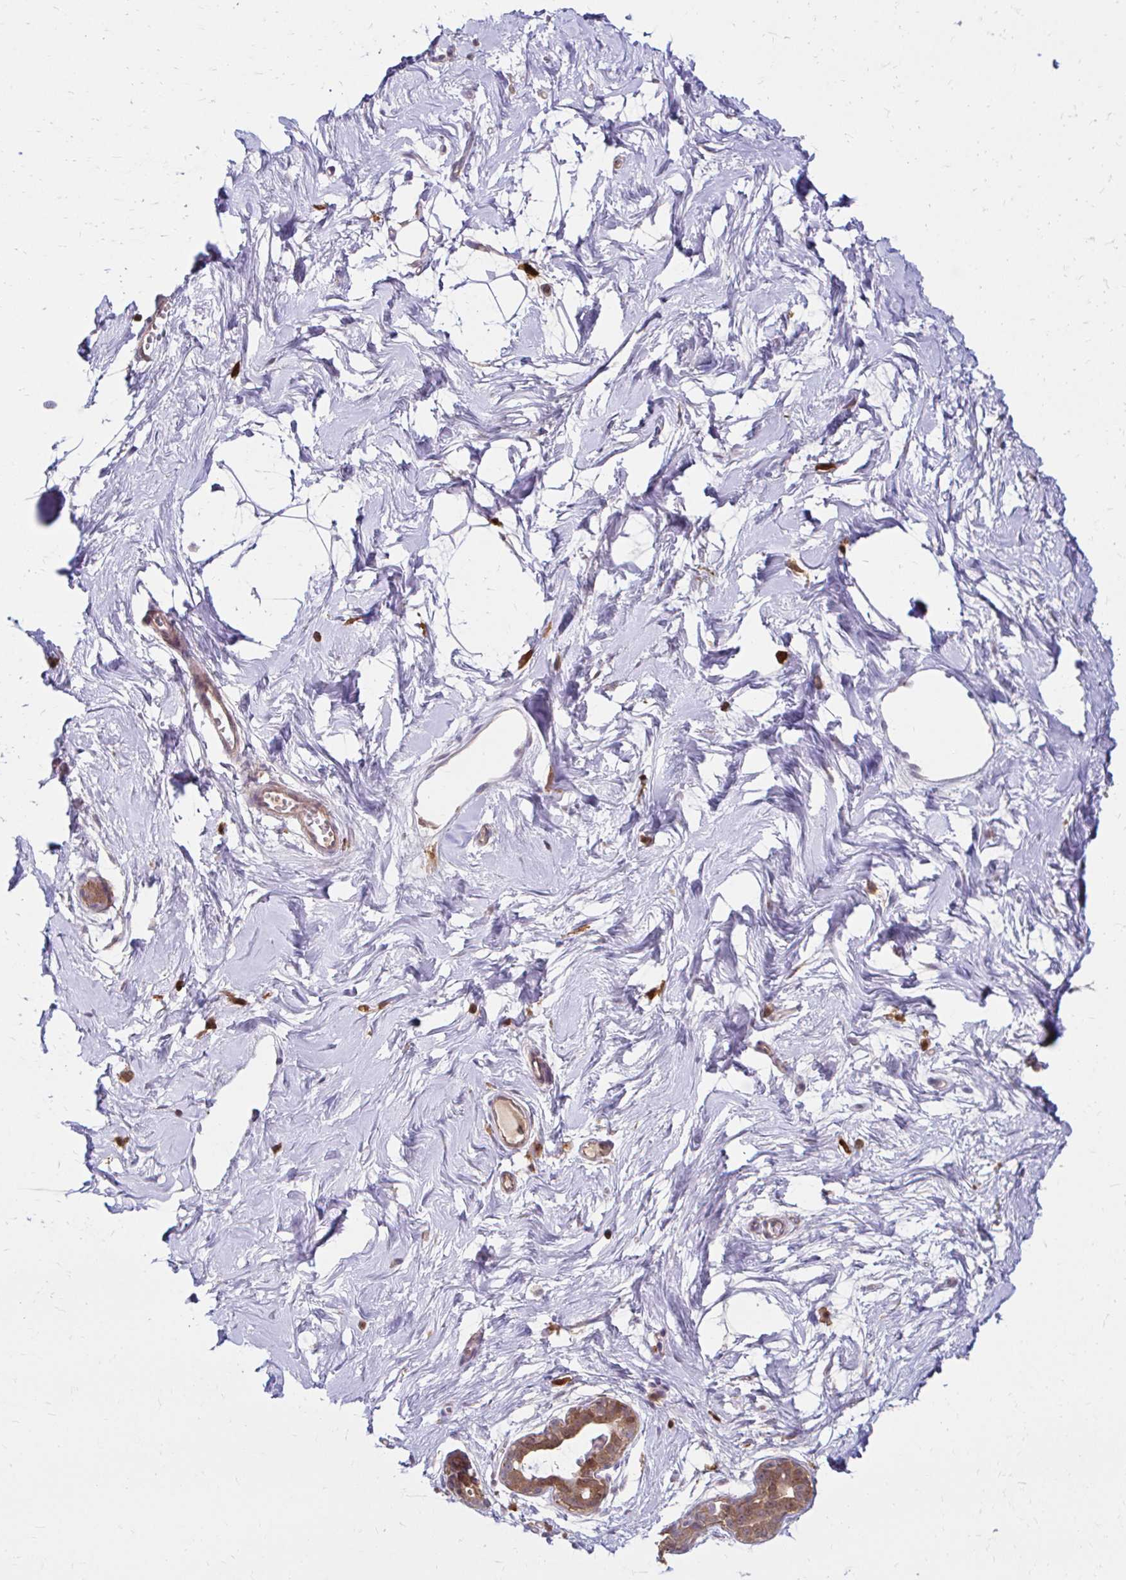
{"staining": {"intensity": "moderate", "quantity": "<25%", "location": "cytoplasmic/membranous"}, "tissue": "breast", "cell_type": "Adipocytes", "image_type": "normal", "snomed": [{"axis": "morphology", "description": "Normal tissue, NOS"}, {"axis": "topography", "description": "Breast"}], "caption": "Human breast stained with a brown dye shows moderate cytoplasmic/membranous positive positivity in approximately <25% of adipocytes.", "gene": "PYCARD", "patient": {"sex": "female", "age": 45}}